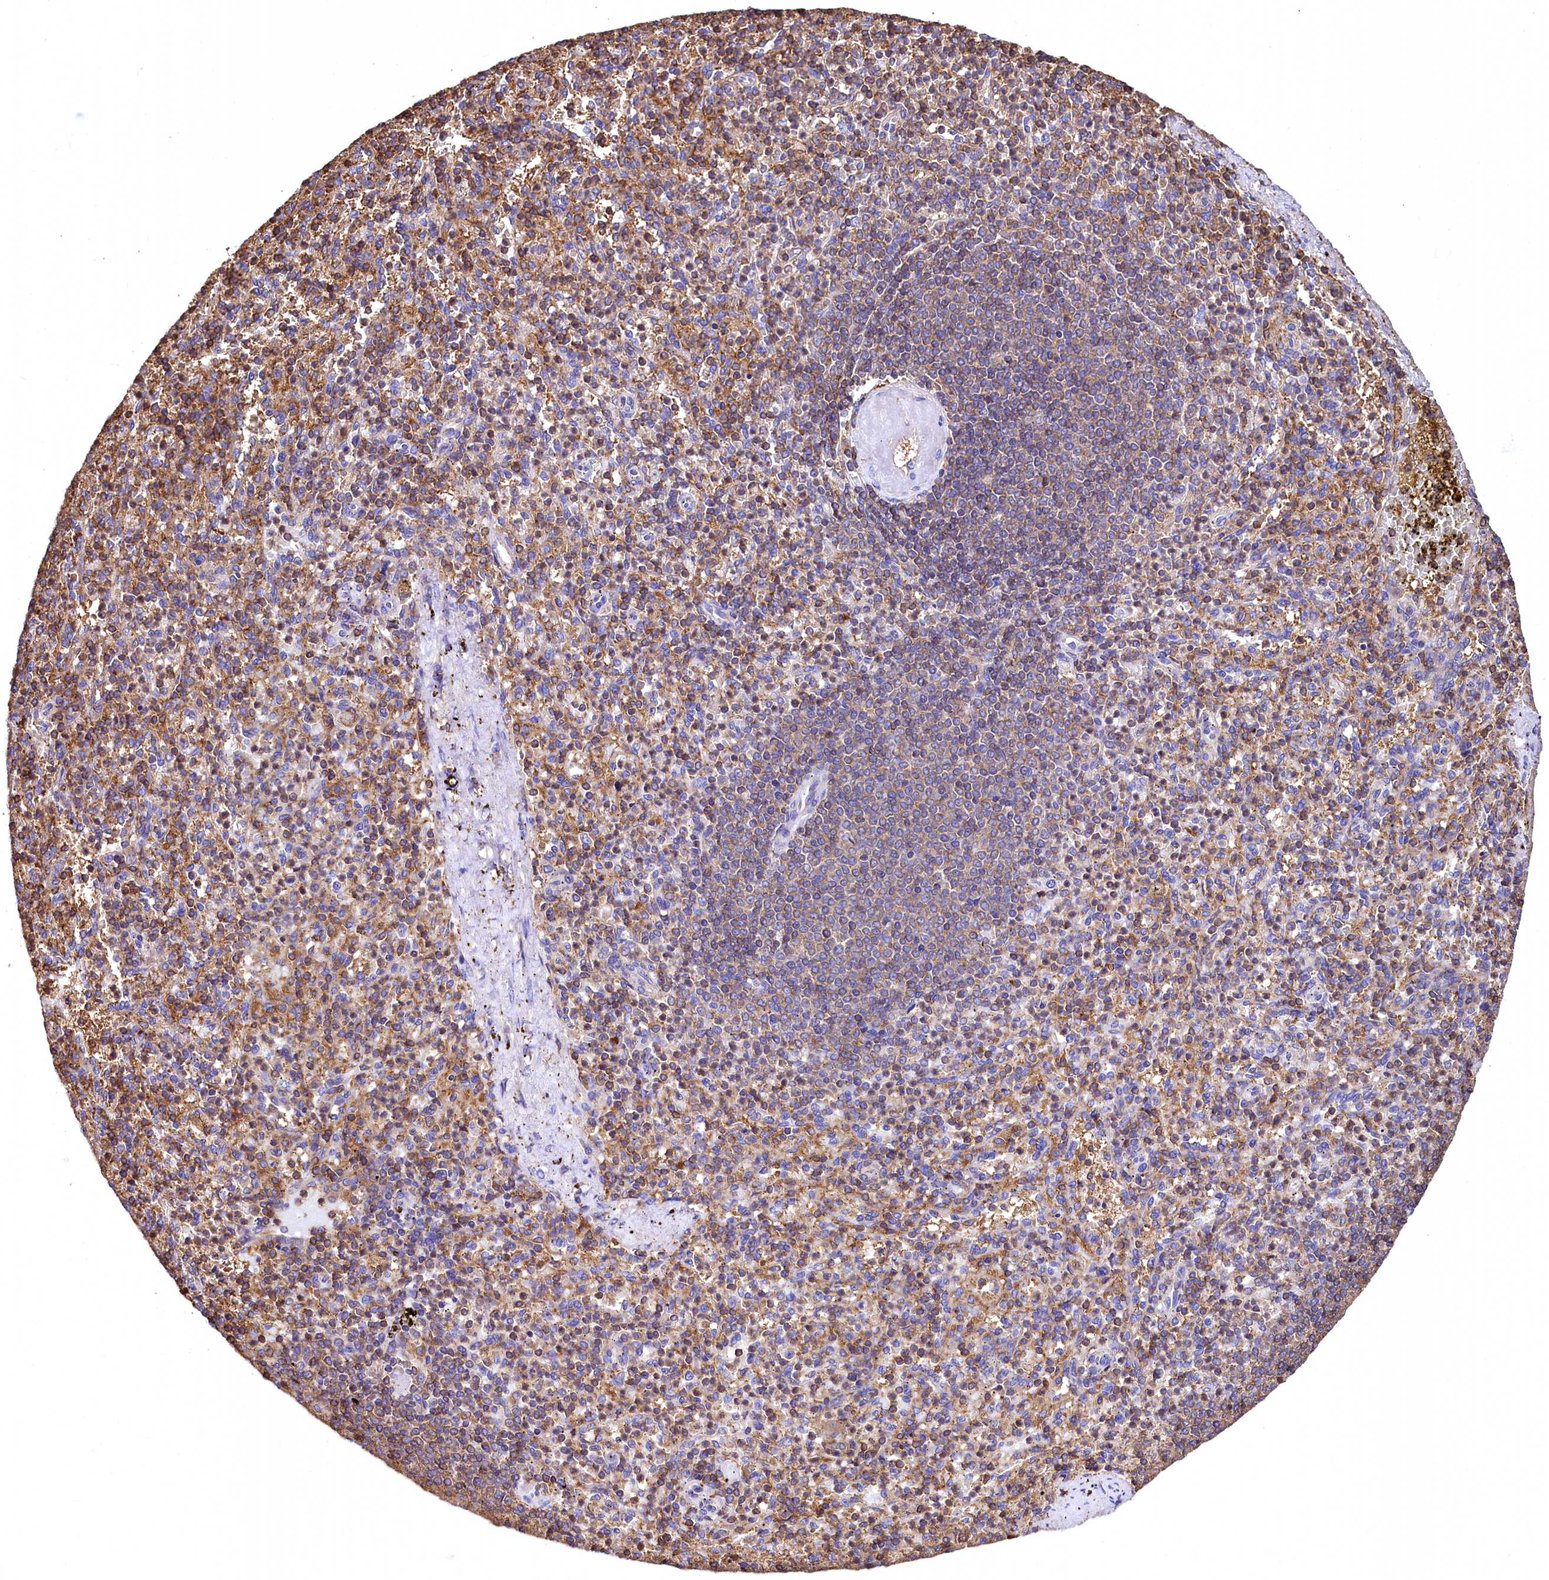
{"staining": {"intensity": "moderate", "quantity": "25%-75%", "location": "cytoplasmic/membranous"}, "tissue": "spleen", "cell_type": "Cells in red pulp", "image_type": "normal", "snomed": [{"axis": "morphology", "description": "Normal tissue, NOS"}, {"axis": "topography", "description": "Spleen"}], "caption": "Protein expression analysis of benign spleen shows moderate cytoplasmic/membranous expression in approximately 25%-75% of cells in red pulp.", "gene": "RARS2", "patient": {"sex": "female", "age": 74}}